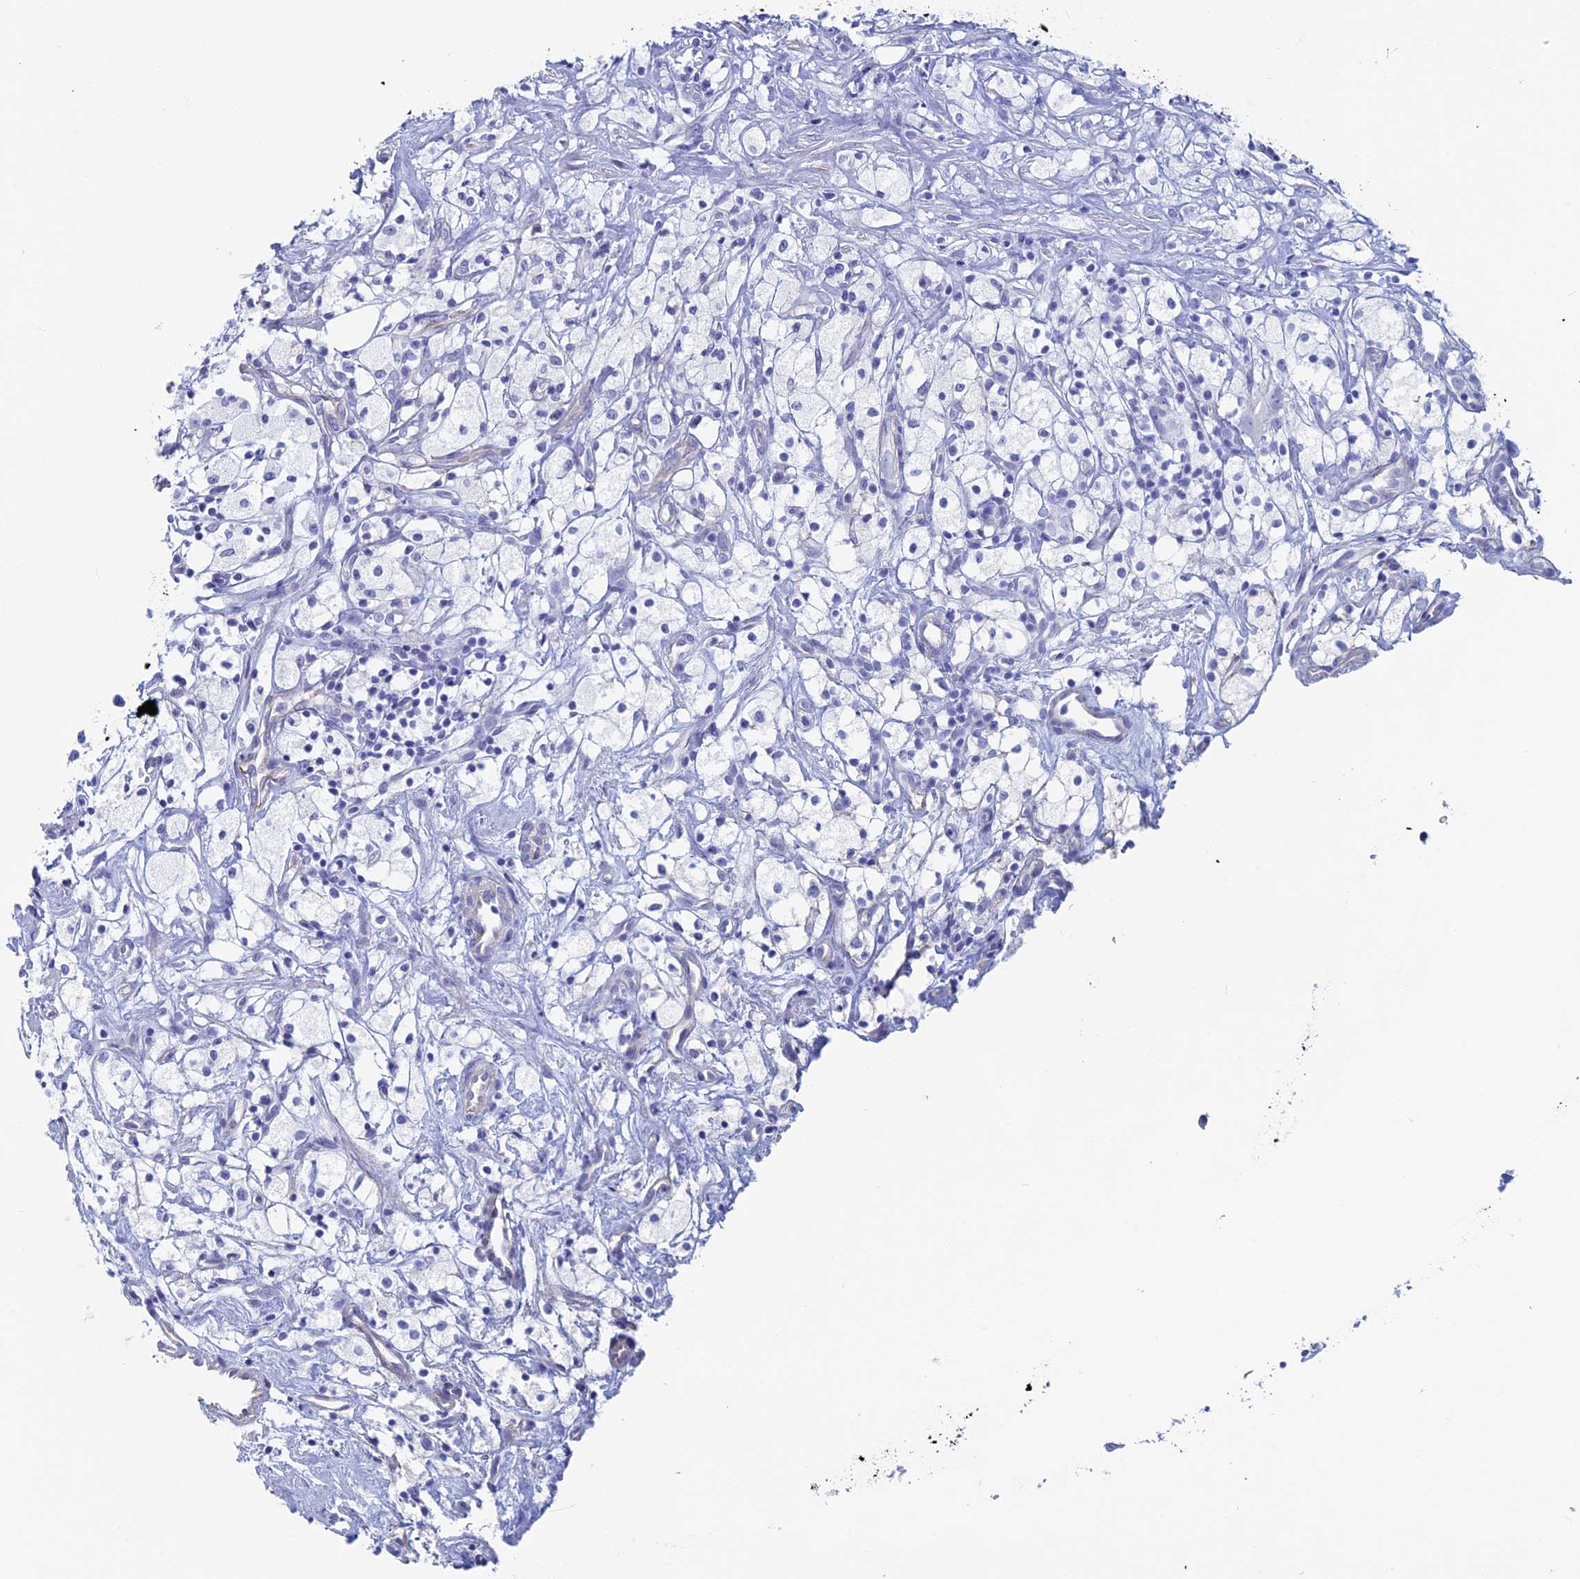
{"staining": {"intensity": "negative", "quantity": "none", "location": "none"}, "tissue": "renal cancer", "cell_type": "Tumor cells", "image_type": "cancer", "snomed": [{"axis": "morphology", "description": "Adenocarcinoma, NOS"}, {"axis": "topography", "description": "Kidney"}], "caption": "DAB immunohistochemical staining of renal adenocarcinoma exhibits no significant positivity in tumor cells.", "gene": "MAGEB6", "patient": {"sex": "male", "age": 59}}